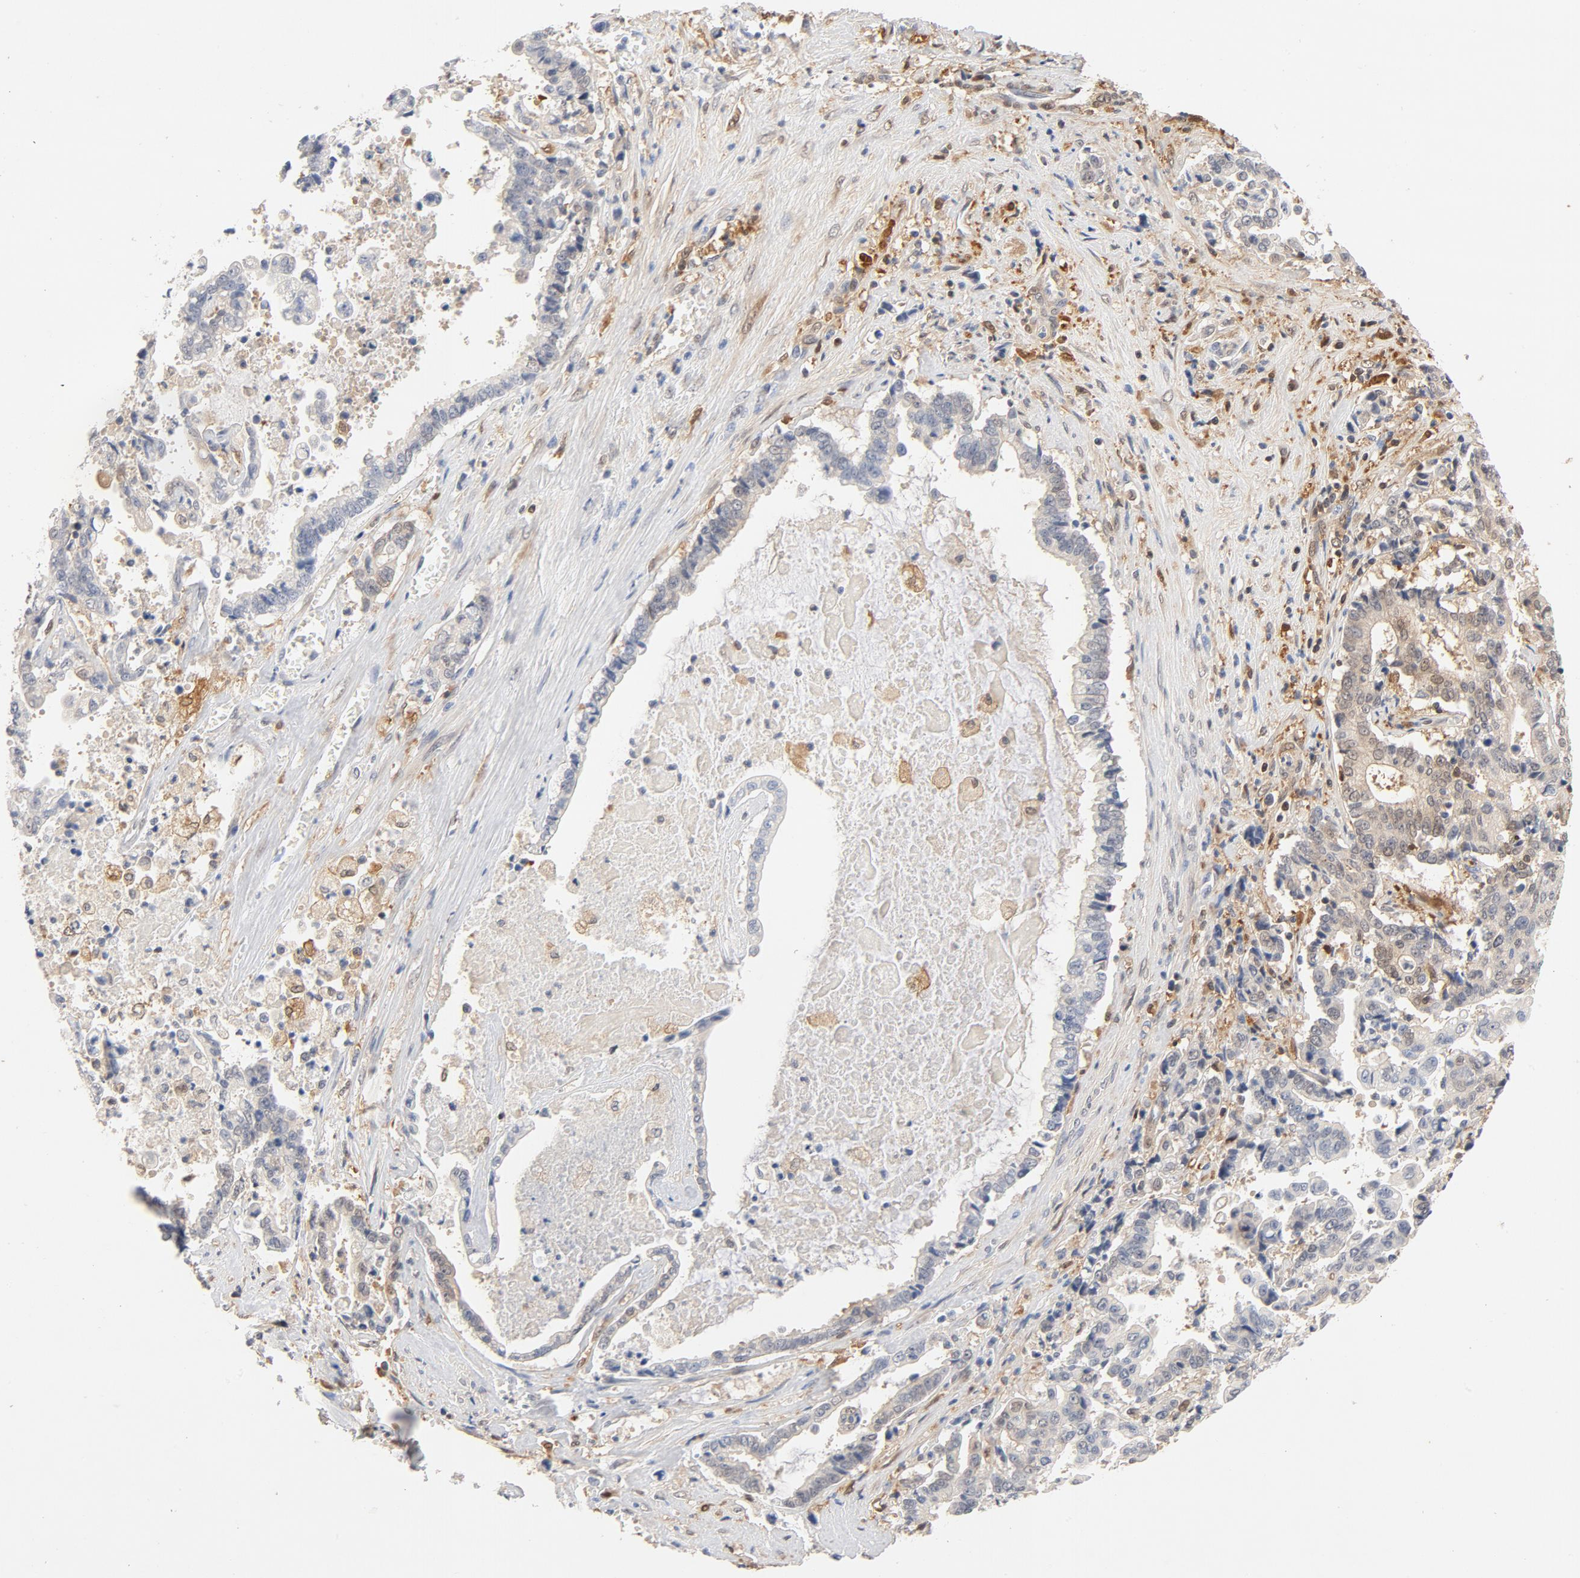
{"staining": {"intensity": "moderate", "quantity": "25%-75%", "location": "cytoplasmic/membranous"}, "tissue": "liver cancer", "cell_type": "Tumor cells", "image_type": "cancer", "snomed": [{"axis": "morphology", "description": "Cholangiocarcinoma"}, {"axis": "topography", "description": "Liver"}], "caption": "A brown stain shows moderate cytoplasmic/membranous expression of a protein in liver cancer (cholangiocarcinoma) tumor cells.", "gene": "STAT1", "patient": {"sex": "male", "age": 57}}